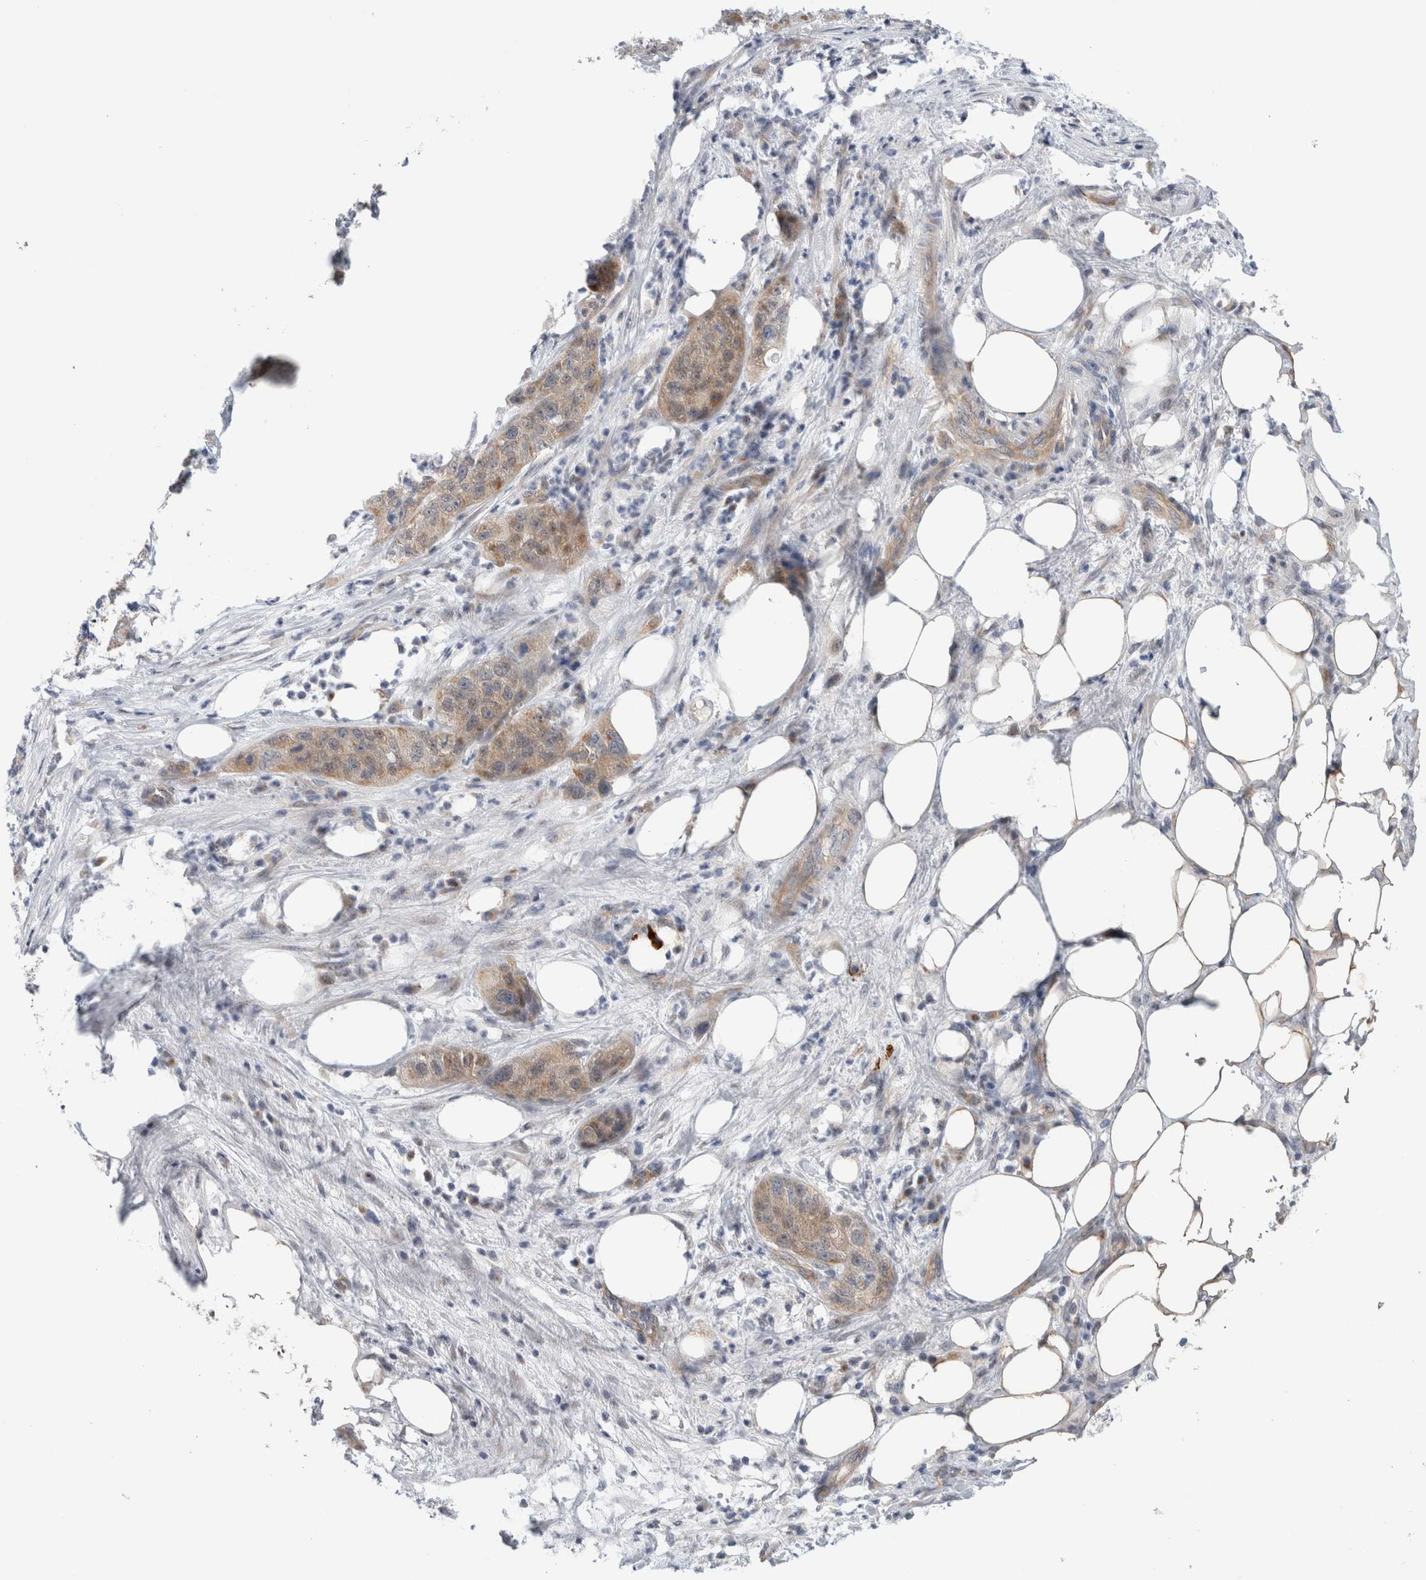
{"staining": {"intensity": "moderate", "quantity": "25%-75%", "location": "cytoplasmic/membranous"}, "tissue": "pancreatic cancer", "cell_type": "Tumor cells", "image_type": "cancer", "snomed": [{"axis": "morphology", "description": "Adenocarcinoma, NOS"}, {"axis": "topography", "description": "Pancreas"}], "caption": "Immunohistochemistry (IHC) image of neoplastic tissue: pancreatic cancer stained using immunohistochemistry (IHC) reveals medium levels of moderate protein expression localized specifically in the cytoplasmic/membranous of tumor cells, appearing as a cytoplasmic/membranous brown color.", "gene": "TAFA5", "patient": {"sex": "female", "age": 78}}